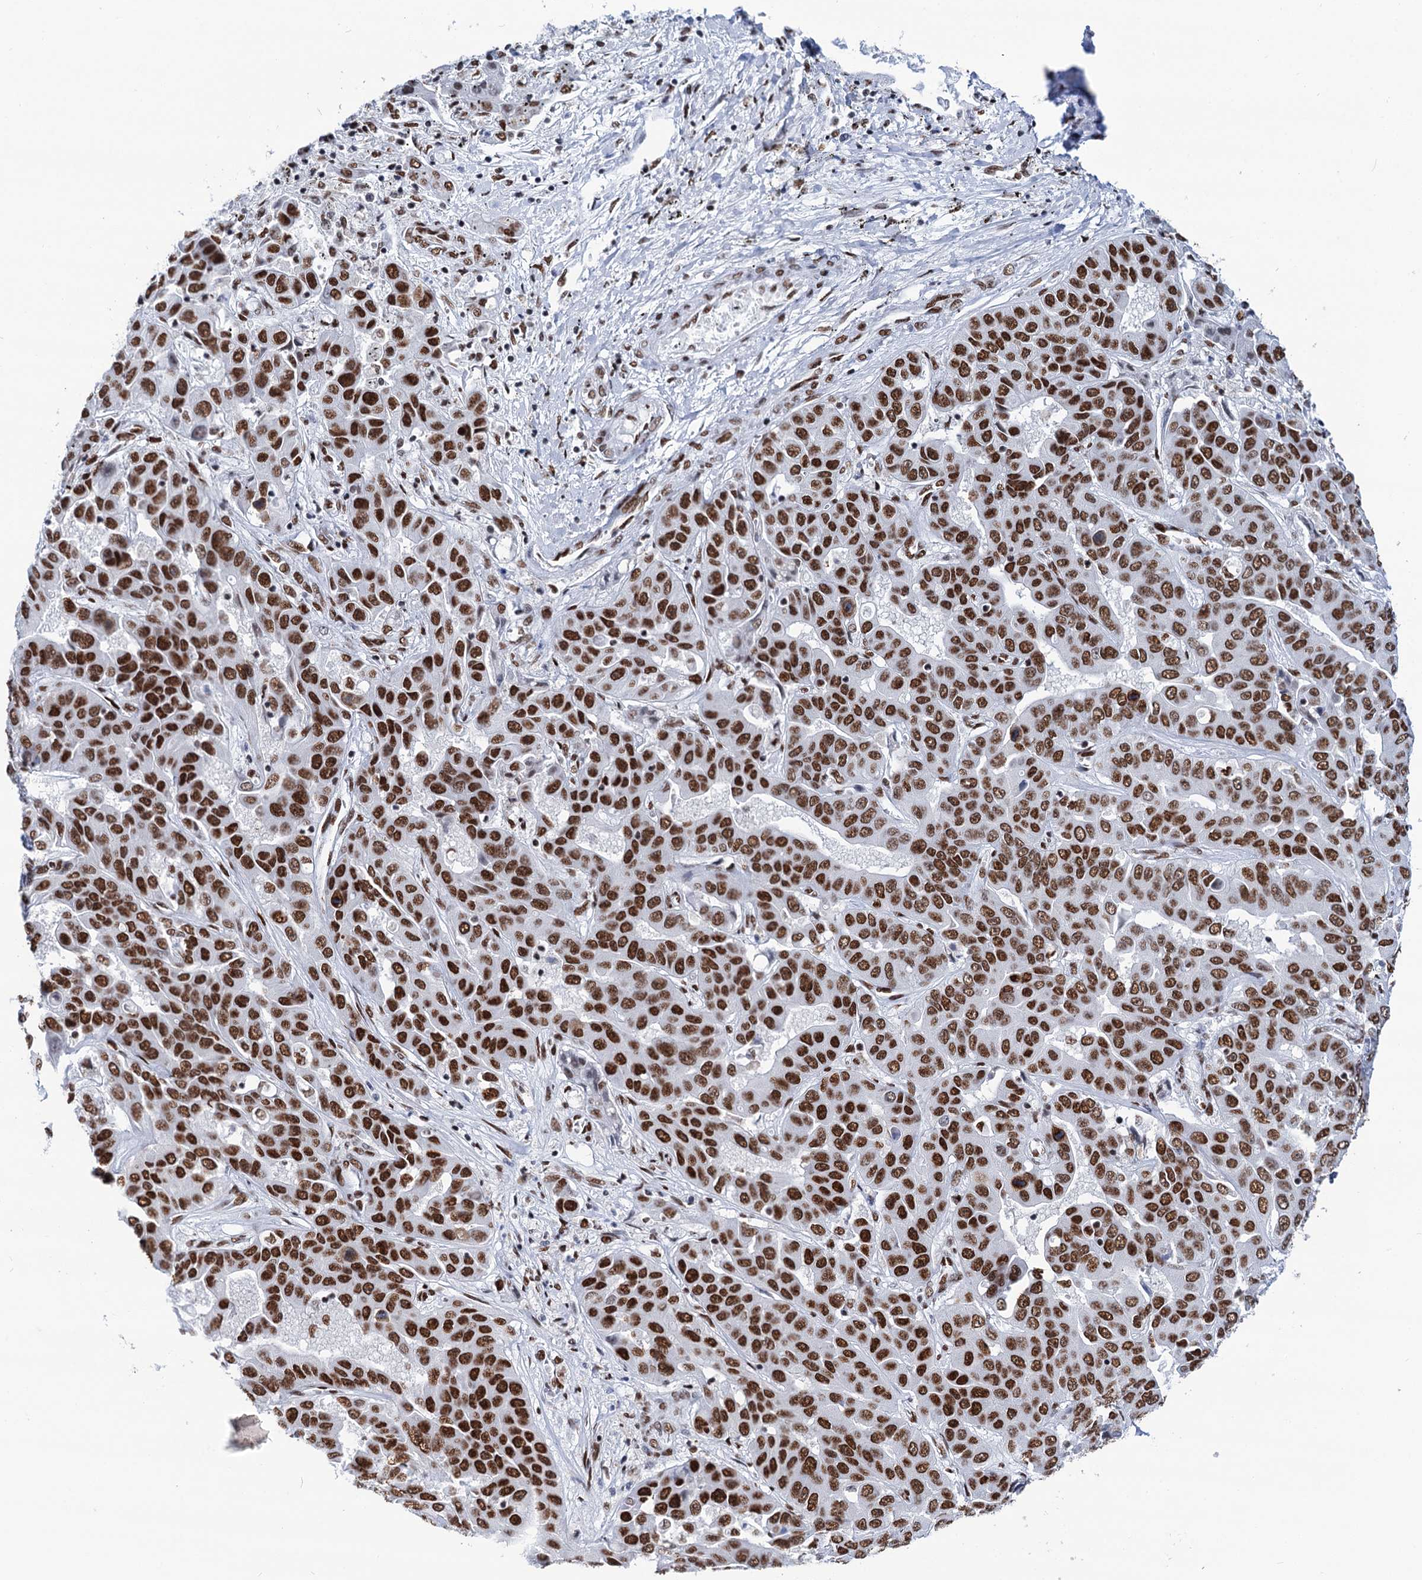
{"staining": {"intensity": "strong", "quantity": ">75%", "location": "nuclear"}, "tissue": "liver cancer", "cell_type": "Tumor cells", "image_type": "cancer", "snomed": [{"axis": "morphology", "description": "Cholangiocarcinoma"}, {"axis": "topography", "description": "Liver"}], "caption": "Cholangiocarcinoma (liver) tissue shows strong nuclear positivity in about >75% of tumor cells", "gene": "MATR3", "patient": {"sex": "female", "age": 52}}